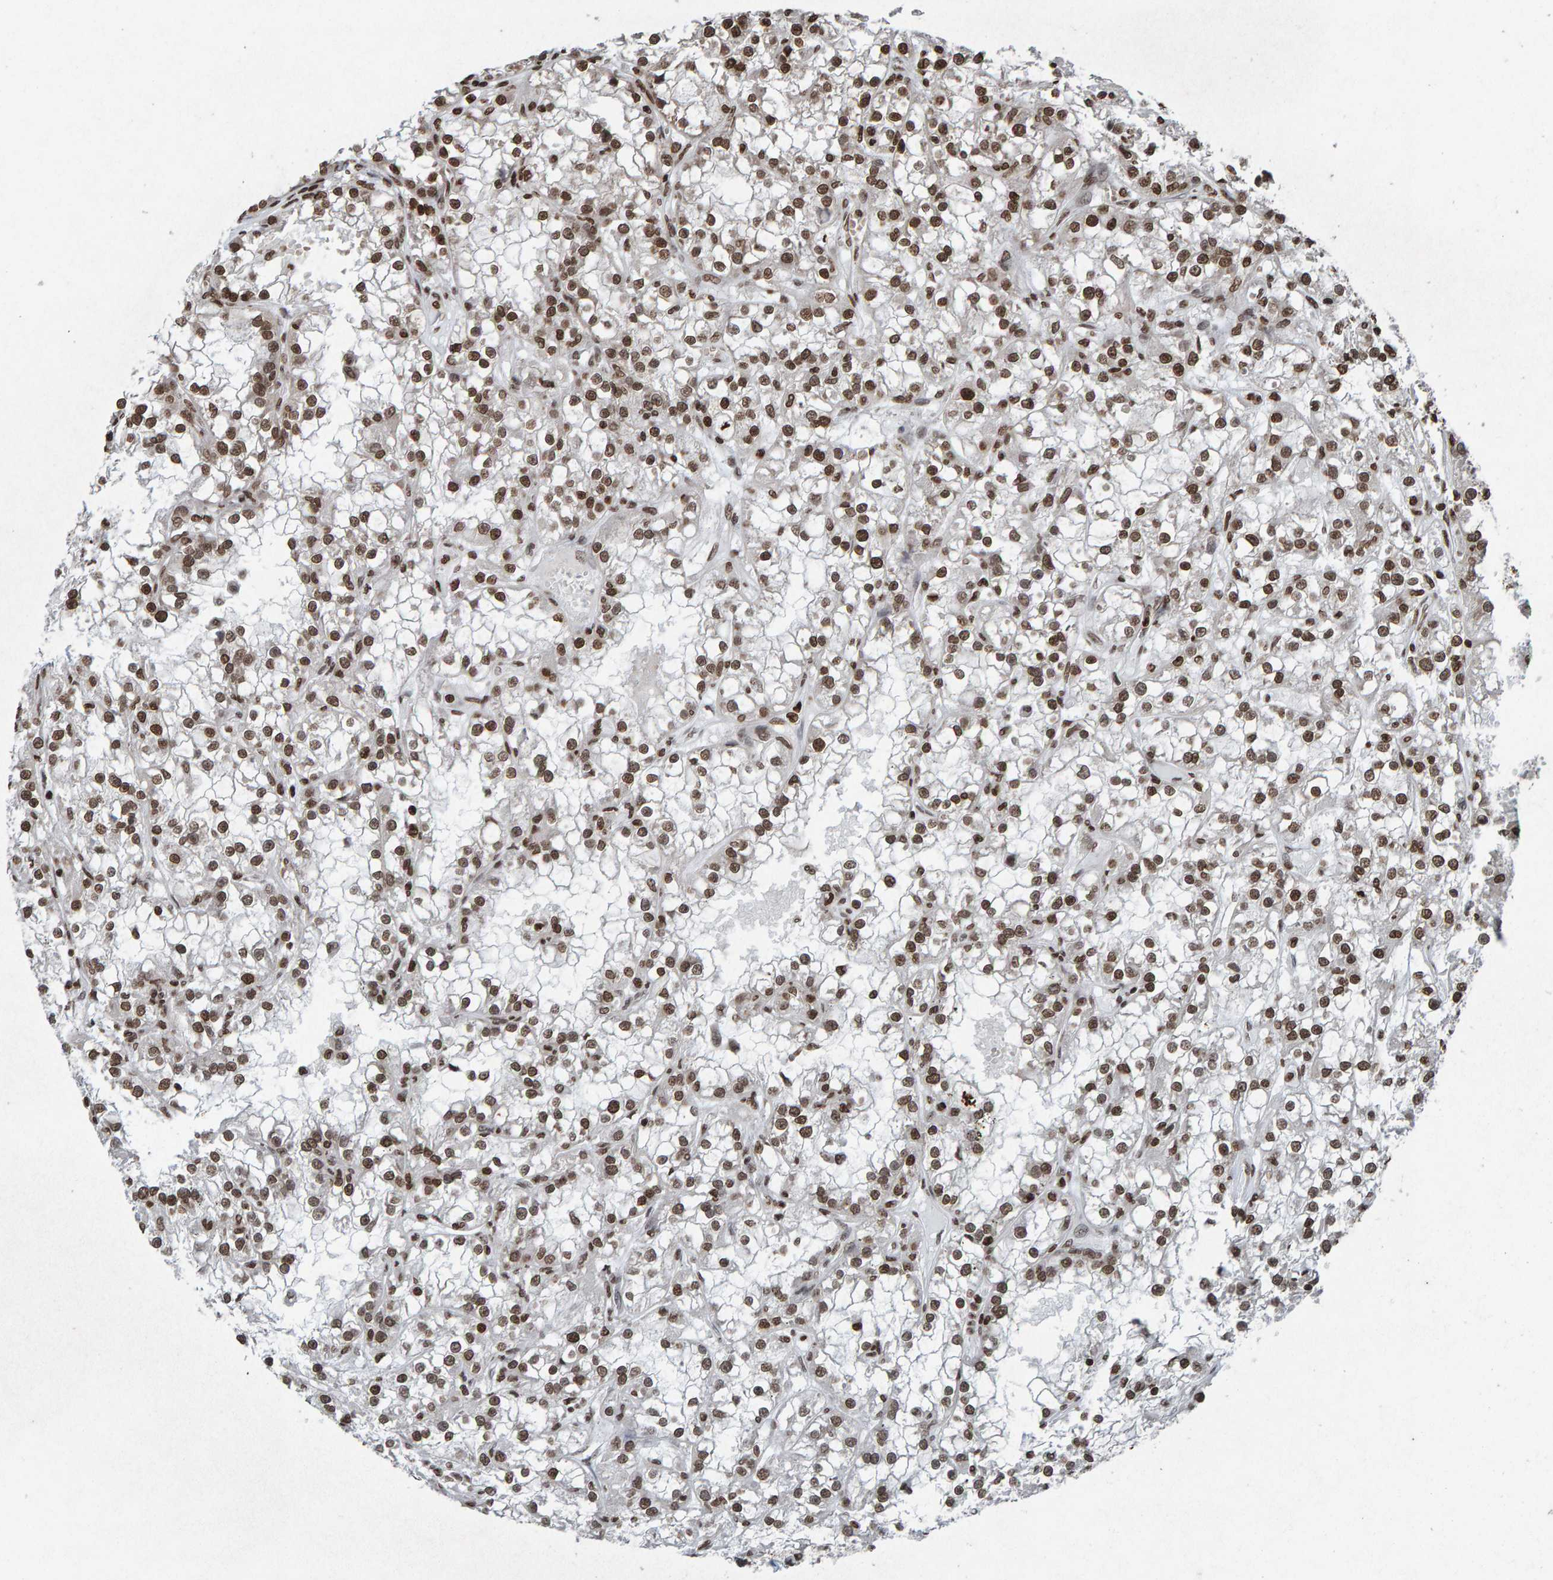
{"staining": {"intensity": "moderate", "quantity": ">75%", "location": "nuclear"}, "tissue": "renal cancer", "cell_type": "Tumor cells", "image_type": "cancer", "snomed": [{"axis": "morphology", "description": "Adenocarcinoma, NOS"}, {"axis": "topography", "description": "Kidney"}], "caption": "Renal adenocarcinoma stained with immunohistochemistry (IHC) displays moderate nuclear positivity in approximately >75% of tumor cells.", "gene": "H2AZ1", "patient": {"sex": "female", "age": 52}}